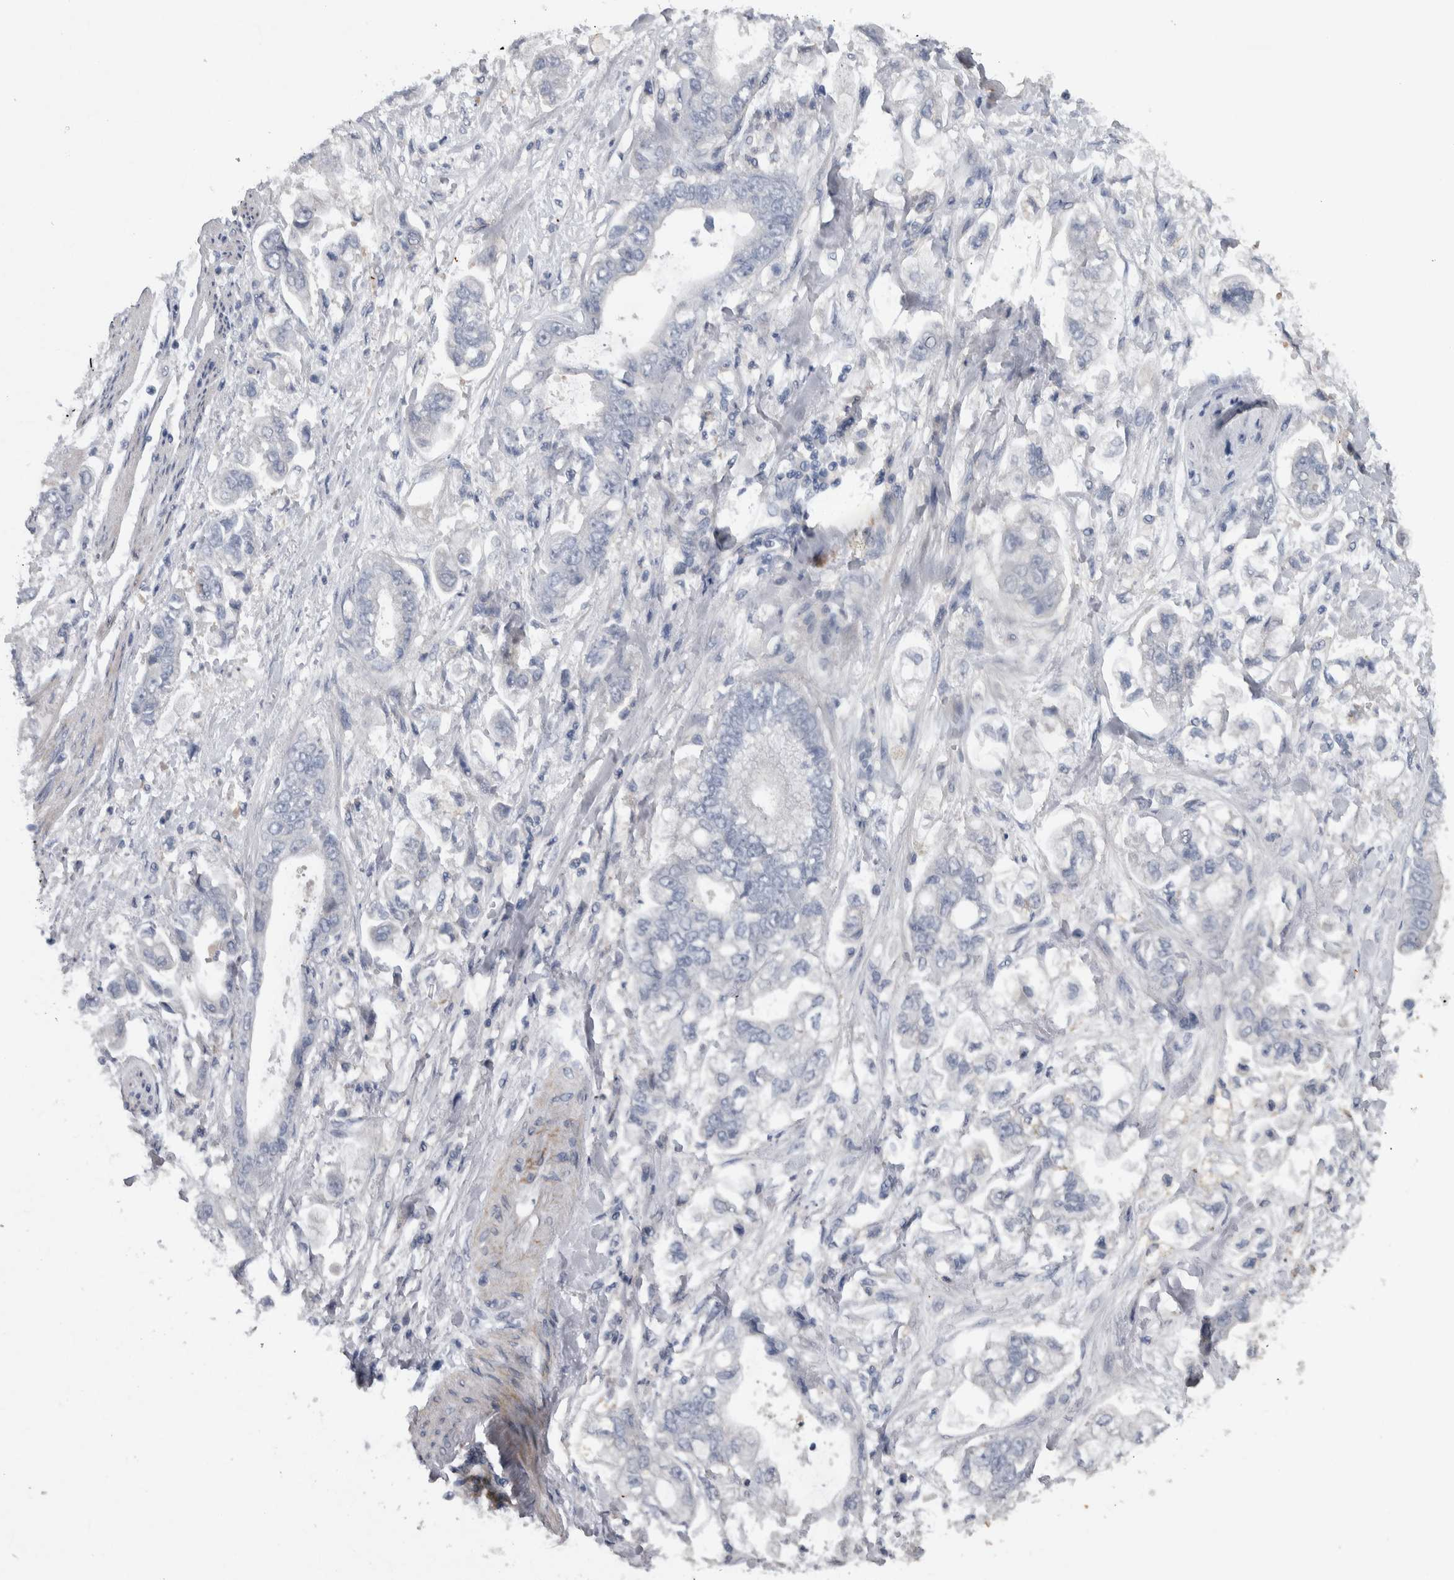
{"staining": {"intensity": "negative", "quantity": "none", "location": "none"}, "tissue": "stomach cancer", "cell_type": "Tumor cells", "image_type": "cancer", "snomed": [{"axis": "morphology", "description": "Normal tissue, NOS"}, {"axis": "morphology", "description": "Adenocarcinoma, NOS"}, {"axis": "topography", "description": "Stomach"}], "caption": "Immunohistochemistry of human stomach adenocarcinoma demonstrates no positivity in tumor cells.", "gene": "NT5C2", "patient": {"sex": "male", "age": 62}}